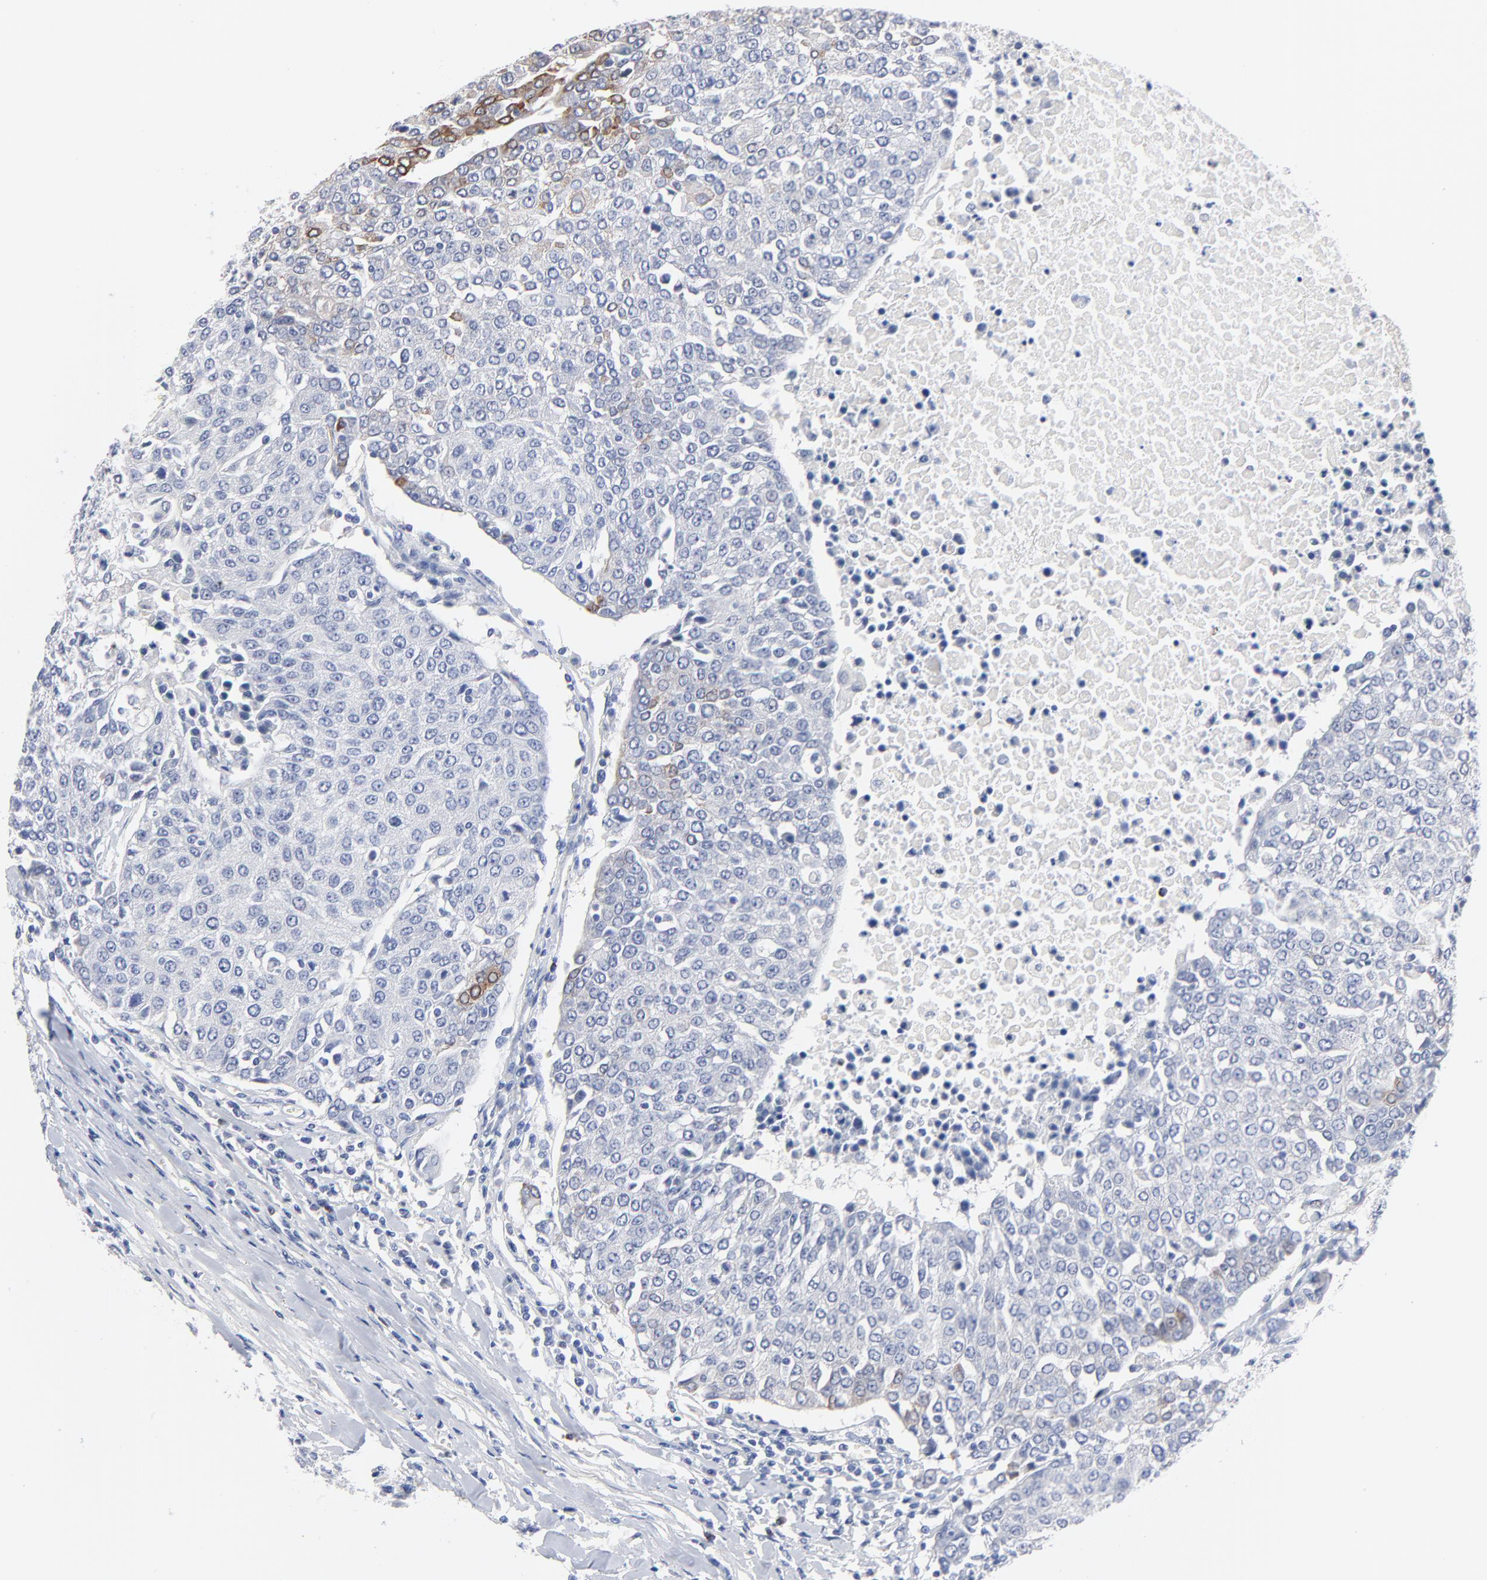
{"staining": {"intensity": "negative", "quantity": "none", "location": "none"}, "tissue": "urothelial cancer", "cell_type": "Tumor cells", "image_type": "cancer", "snomed": [{"axis": "morphology", "description": "Urothelial carcinoma, High grade"}, {"axis": "topography", "description": "Urinary bladder"}], "caption": "Protein analysis of urothelial cancer displays no significant staining in tumor cells.", "gene": "AADAC", "patient": {"sex": "female", "age": 85}}